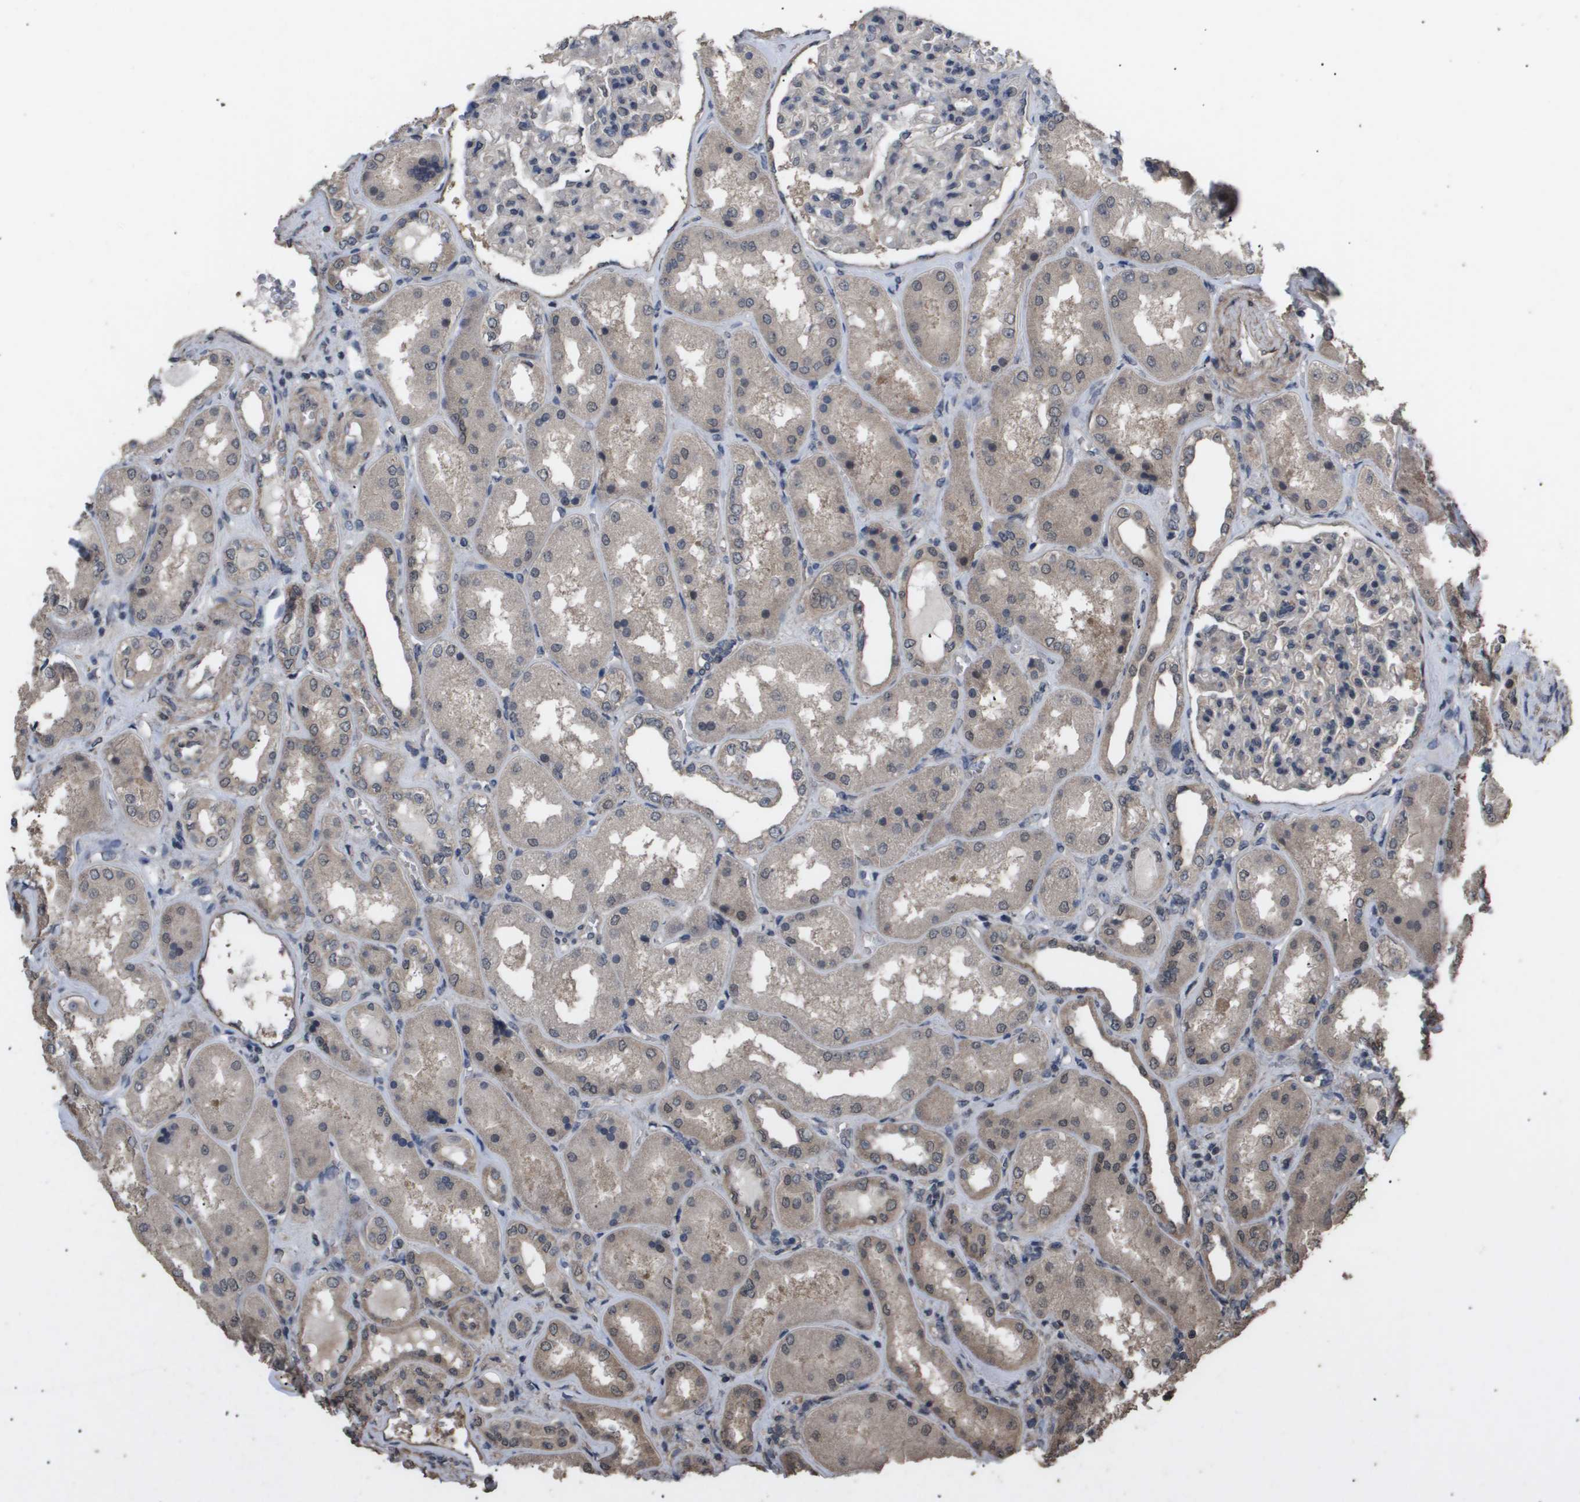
{"staining": {"intensity": "weak", "quantity": "25%-75%", "location": "cytoplasmic/membranous"}, "tissue": "kidney", "cell_type": "Cells in glomeruli", "image_type": "normal", "snomed": [{"axis": "morphology", "description": "Normal tissue, NOS"}, {"axis": "topography", "description": "Kidney"}], "caption": "Brown immunohistochemical staining in unremarkable human kidney demonstrates weak cytoplasmic/membranous staining in approximately 25%-75% of cells in glomeruli. The staining was performed using DAB to visualize the protein expression in brown, while the nuclei were stained in blue with hematoxylin (Magnification: 20x).", "gene": "CUL5", "patient": {"sex": "female", "age": 56}}